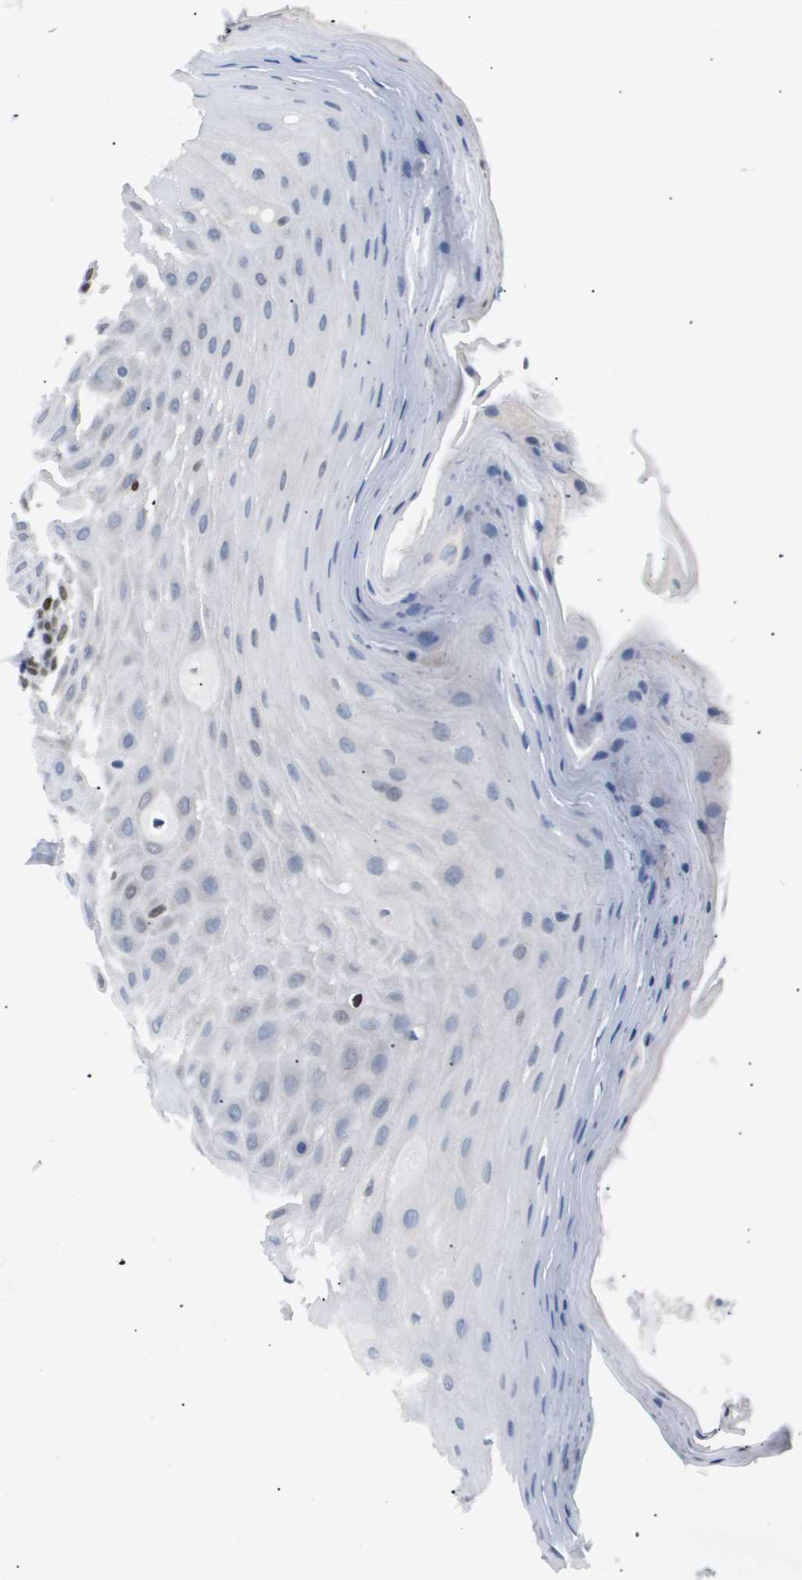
{"staining": {"intensity": "strong", "quantity": "<25%", "location": "nuclear"}, "tissue": "oral mucosa", "cell_type": "Squamous epithelial cells", "image_type": "normal", "snomed": [{"axis": "morphology", "description": "Normal tissue, NOS"}, {"axis": "morphology", "description": "Squamous cell carcinoma, NOS"}, {"axis": "topography", "description": "Skeletal muscle"}, {"axis": "topography", "description": "Adipose tissue"}, {"axis": "topography", "description": "Vascular tissue"}, {"axis": "topography", "description": "Oral tissue"}, {"axis": "topography", "description": "Peripheral nerve tissue"}, {"axis": "topography", "description": "Head-Neck"}], "caption": "Immunohistochemistry (IHC) histopathology image of normal oral mucosa: oral mucosa stained using immunohistochemistry (IHC) displays medium levels of strong protein expression localized specifically in the nuclear of squamous epithelial cells, appearing as a nuclear brown color.", "gene": "ANAPC2", "patient": {"sex": "male", "age": 71}}